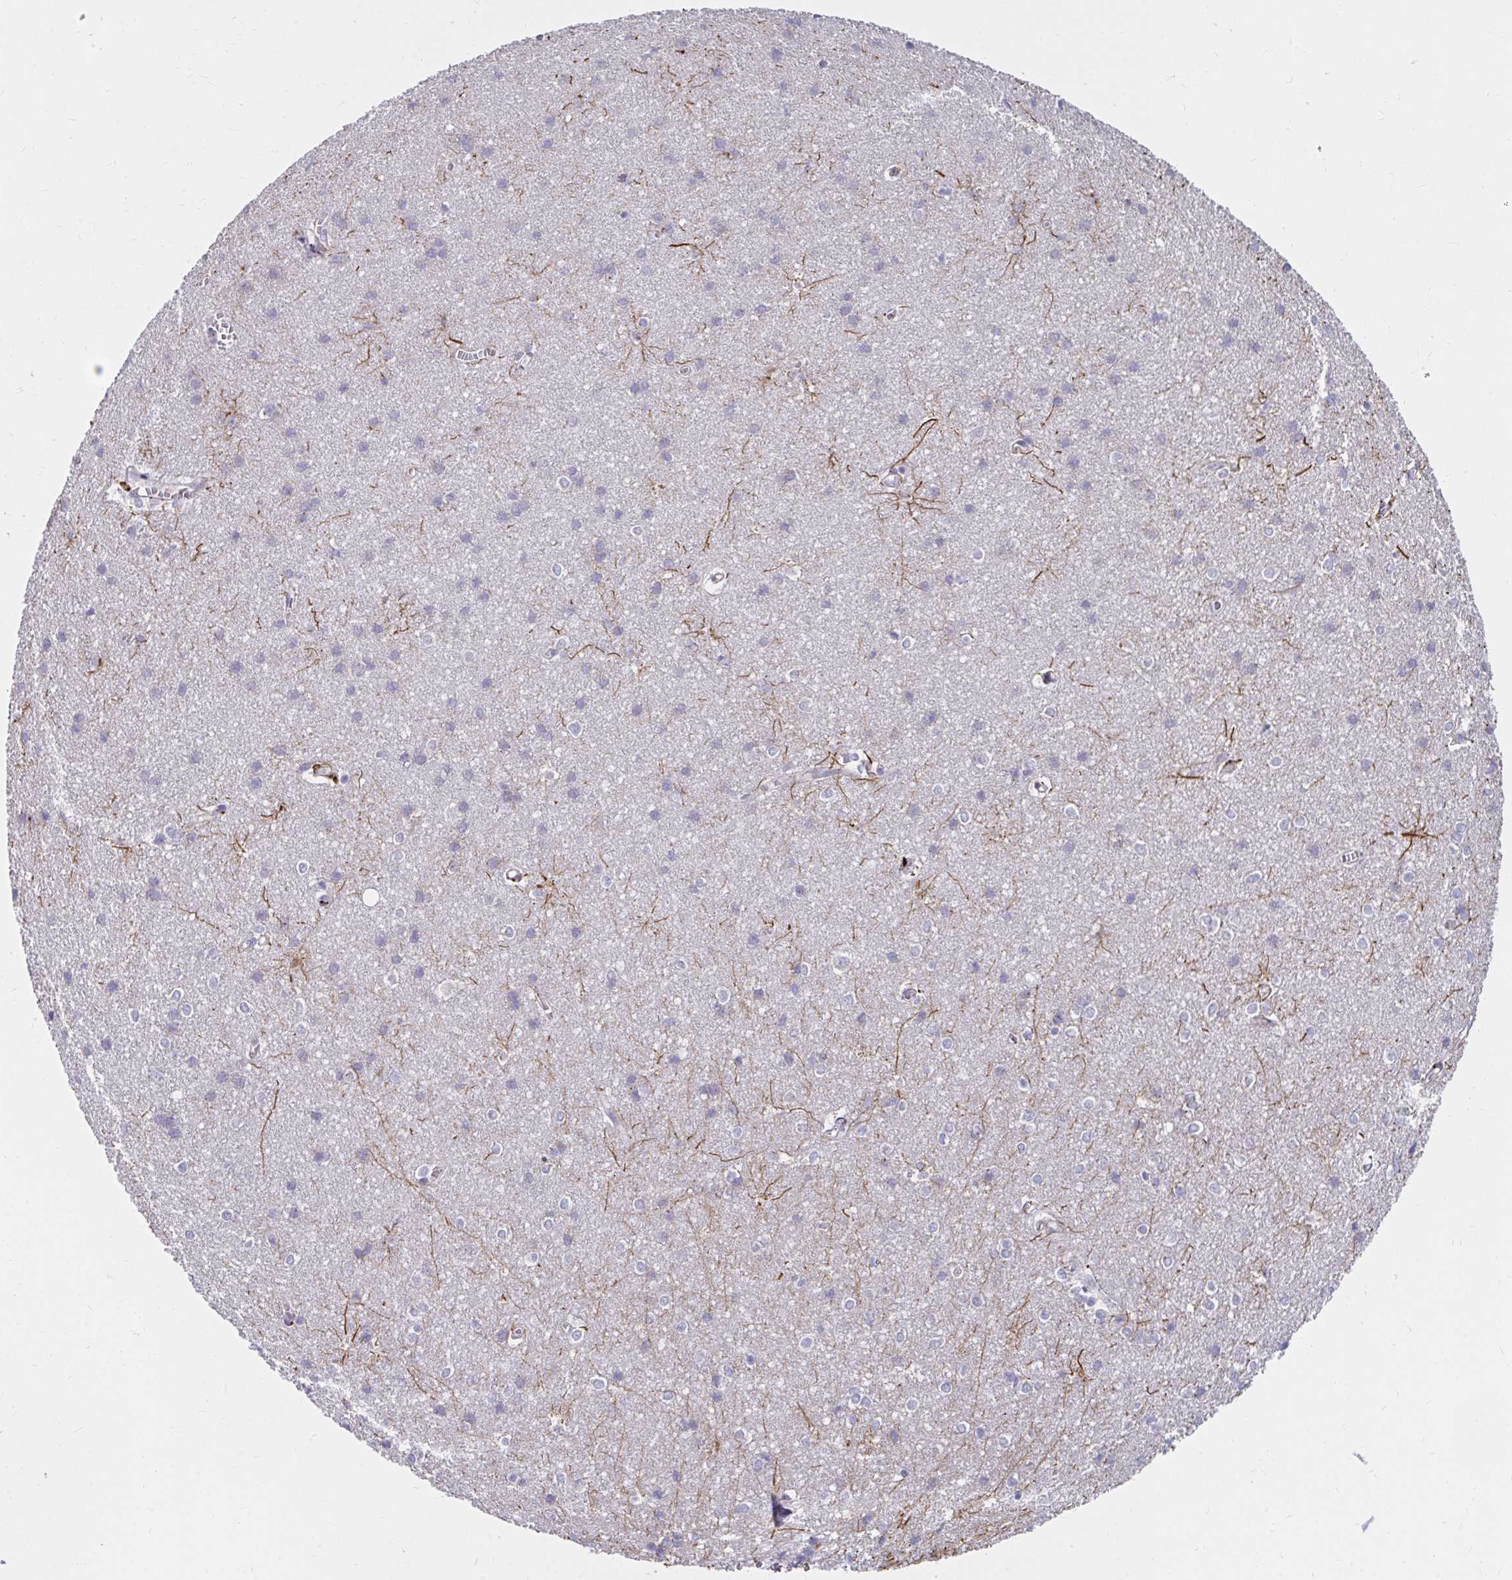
{"staining": {"intensity": "negative", "quantity": "none", "location": "none"}, "tissue": "cerebral cortex", "cell_type": "Endothelial cells", "image_type": "normal", "snomed": [{"axis": "morphology", "description": "Normal tissue, NOS"}, {"axis": "topography", "description": "Cerebral cortex"}], "caption": "Immunohistochemistry (IHC) histopathology image of normal human cerebral cortex stained for a protein (brown), which displays no staining in endothelial cells. (Stains: DAB (3,3'-diaminobenzidine) immunohistochemistry with hematoxylin counter stain, Microscopy: brightfield microscopy at high magnification).", "gene": "EXOC5", "patient": {"sex": "male", "age": 37}}